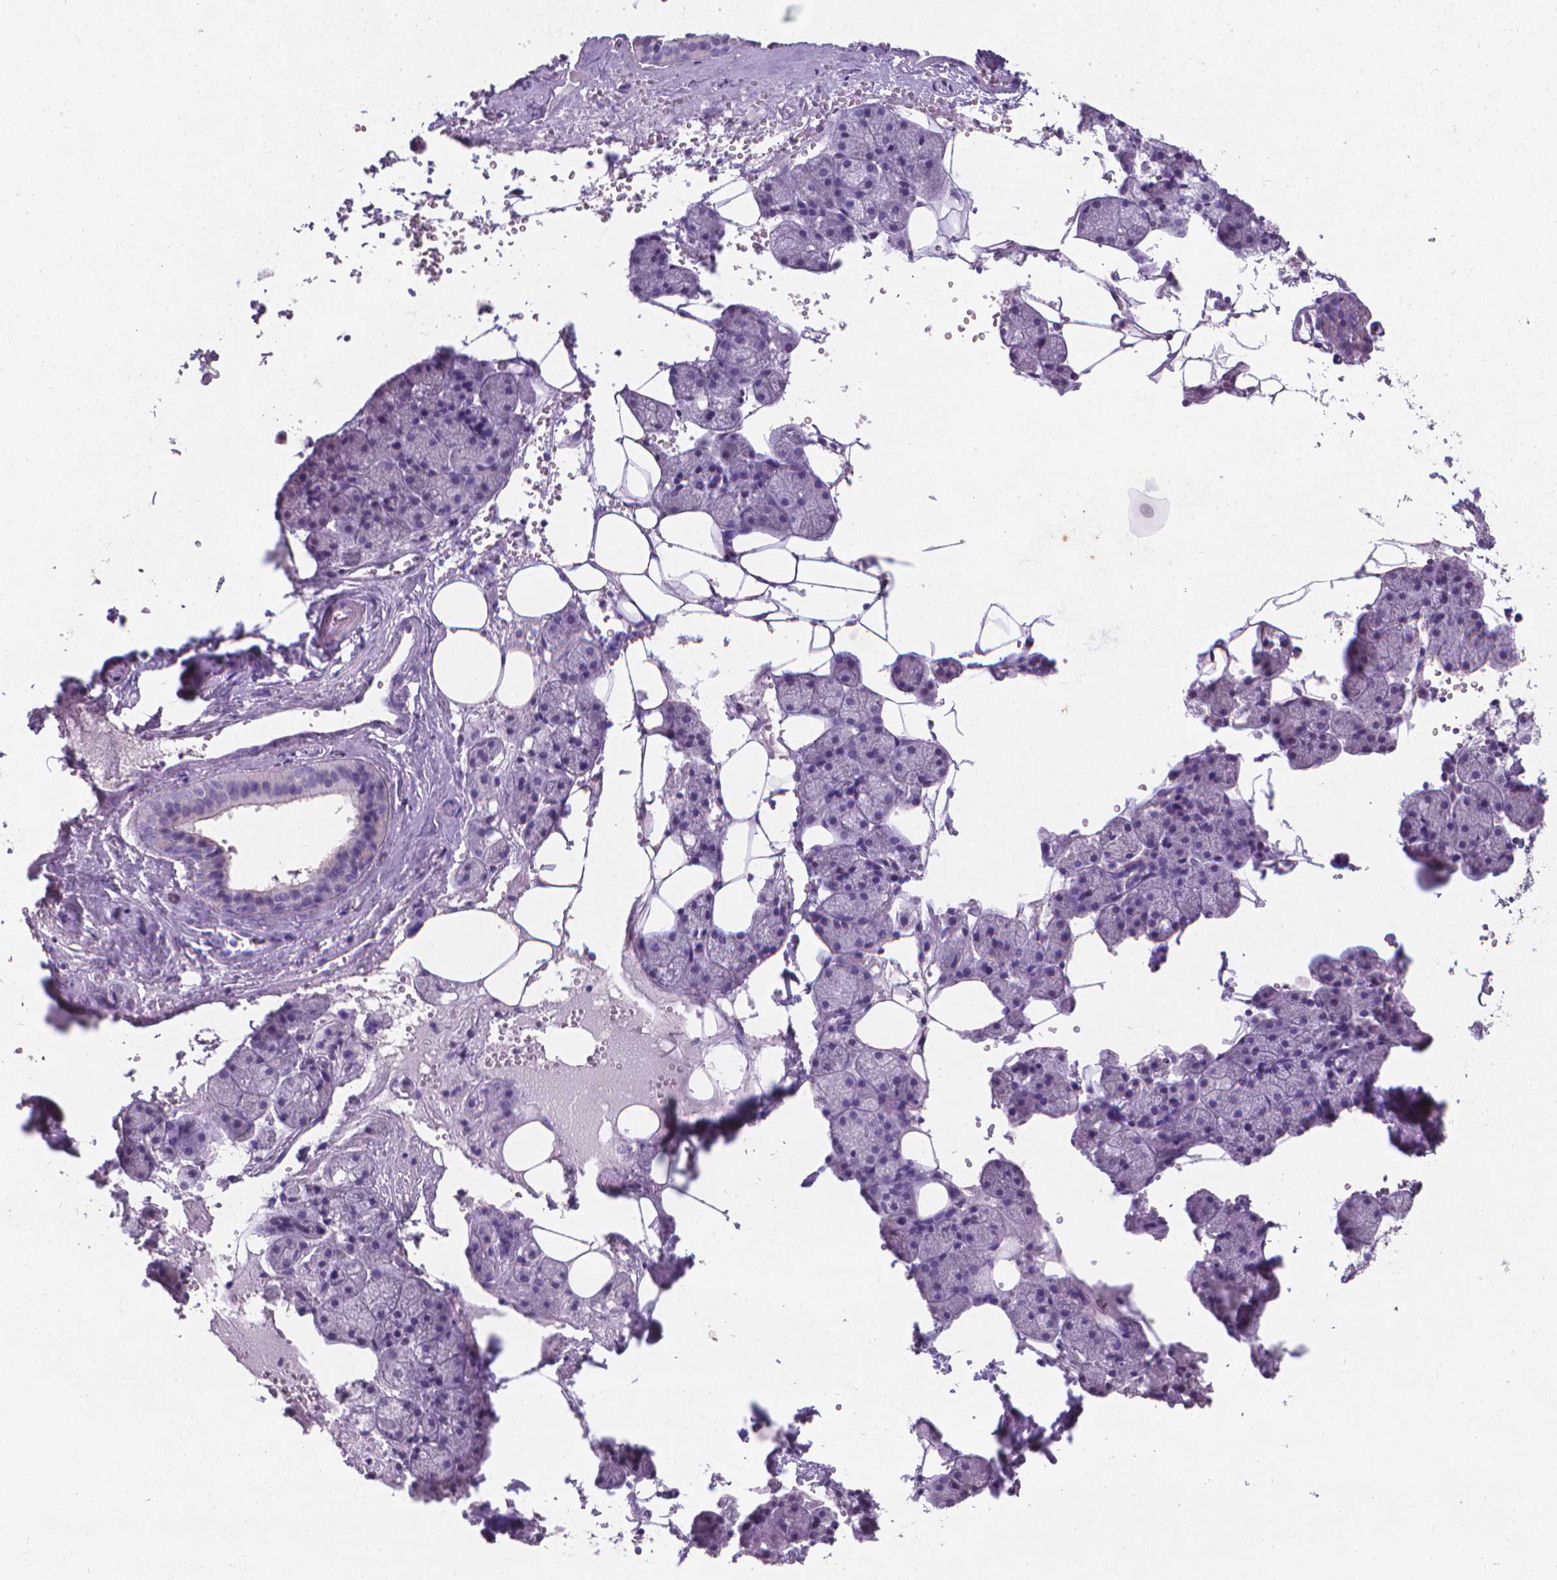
{"staining": {"intensity": "negative", "quantity": "none", "location": "none"}, "tissue": "salivary gland", "cell_type": "Glandular cells", "image_type": "normal", "snomed": [{"axis": "morphology", "description": "Normal tissue, NOS"}, {"axis": "topography", "description": "Salivary gland"}], "caption": "Immunohistochemistry histopathology image of normal human salivary gland stained for a protein (brown), which displays no expression in glandular cells. (Brightfield microscopy of DAB (3,3'-diaminobenzidine) immunohistochemistry (IHC) at high magnification).", "gene": "XPNPEP2", "patient": {"sex": "male", "age": 38}}